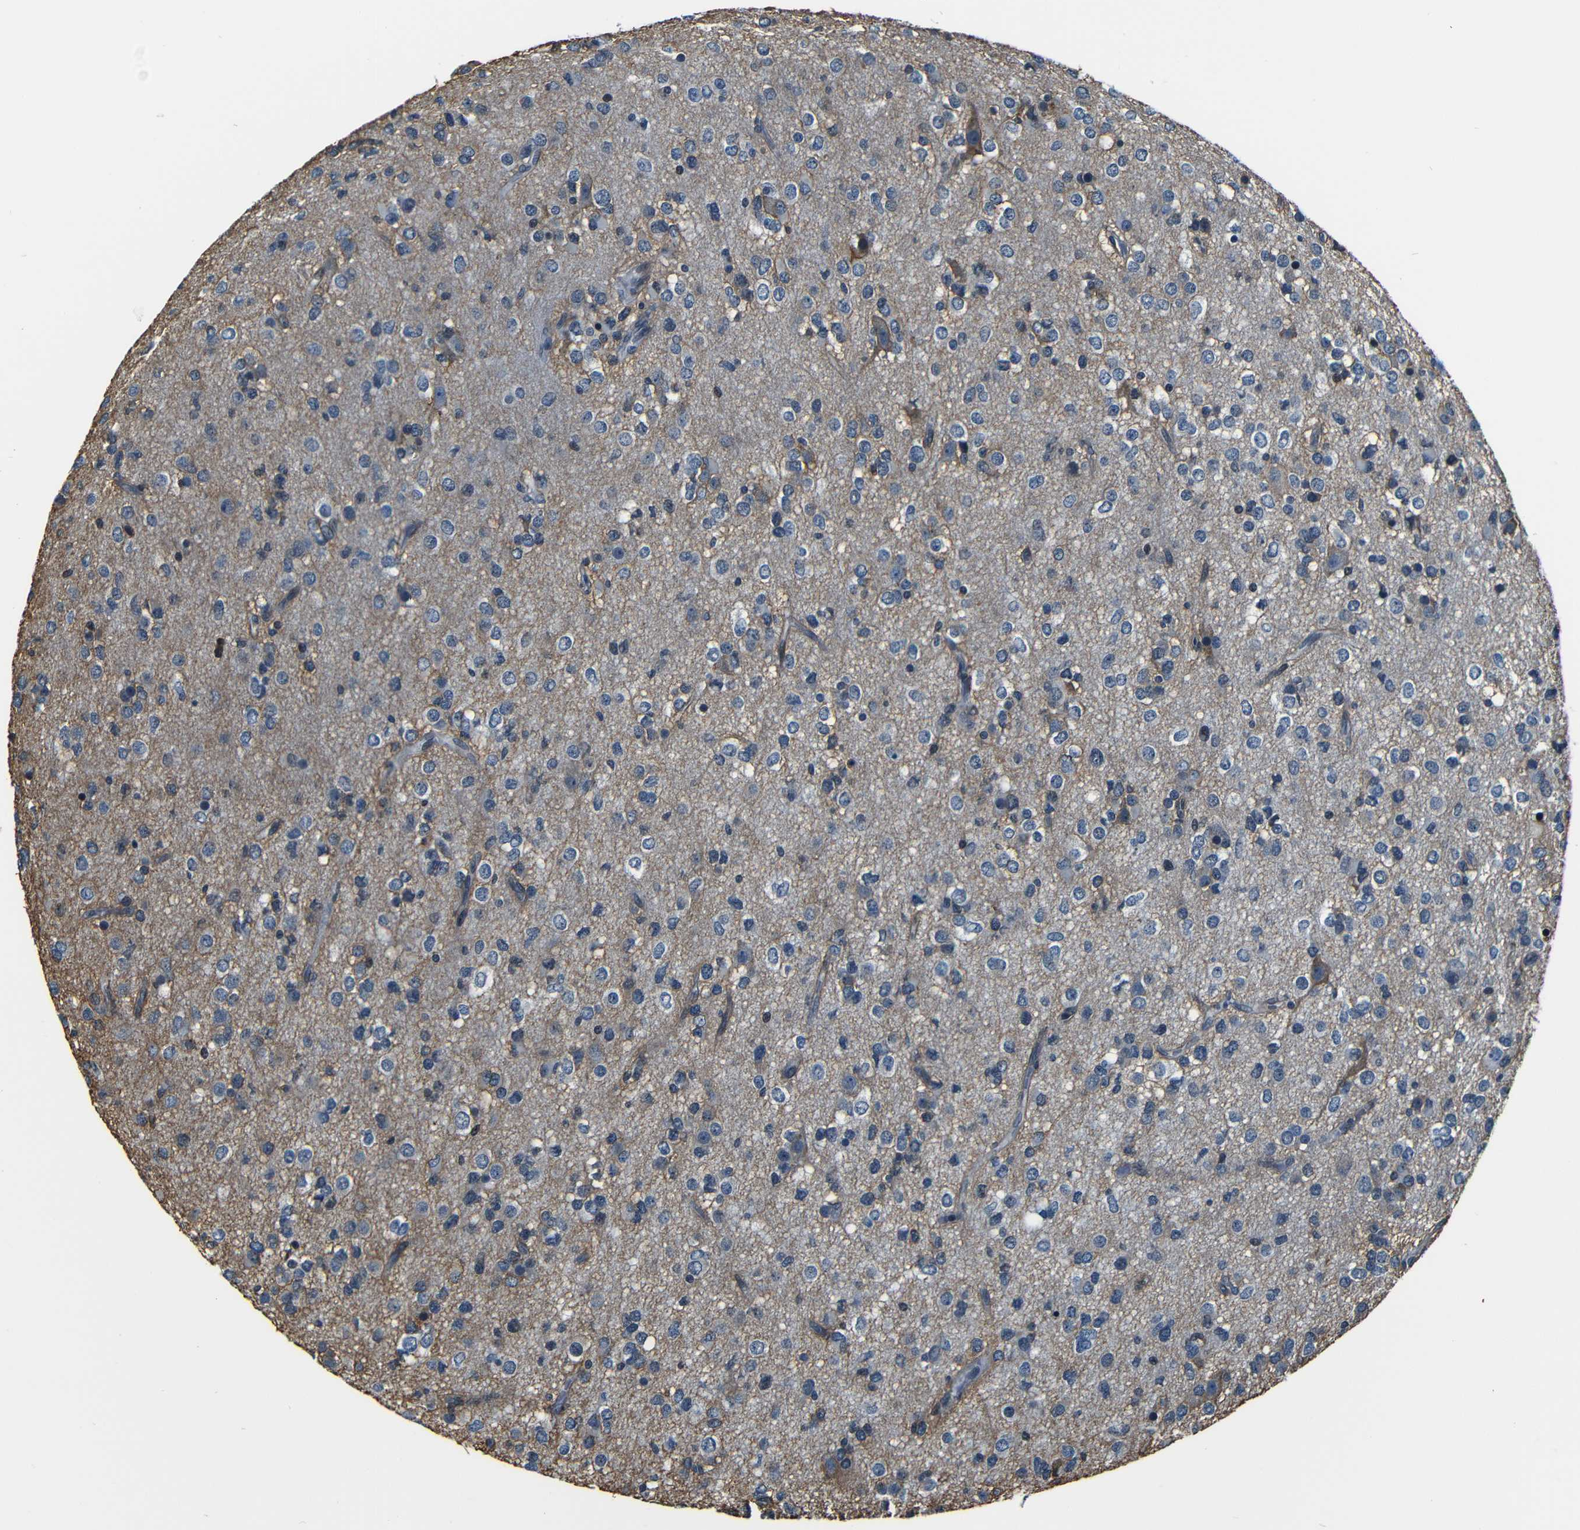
{"staining": {"intensity": "negative", "quantity": "none", "location": "none"}, "tissue": "glioma", "cell_type": "Tumor cells", "image_type": "cancer", "snomed": [{"axis": "morphology", "description": "Glioma, malignant, Low grade"}, {"axis": "topography", "description": "Brain"}], "caption": "The micrograph reveals no staining of tumor cells in glioma.", "gene": "NCBP3", "patient": {"sex": "male", "age": 42}}